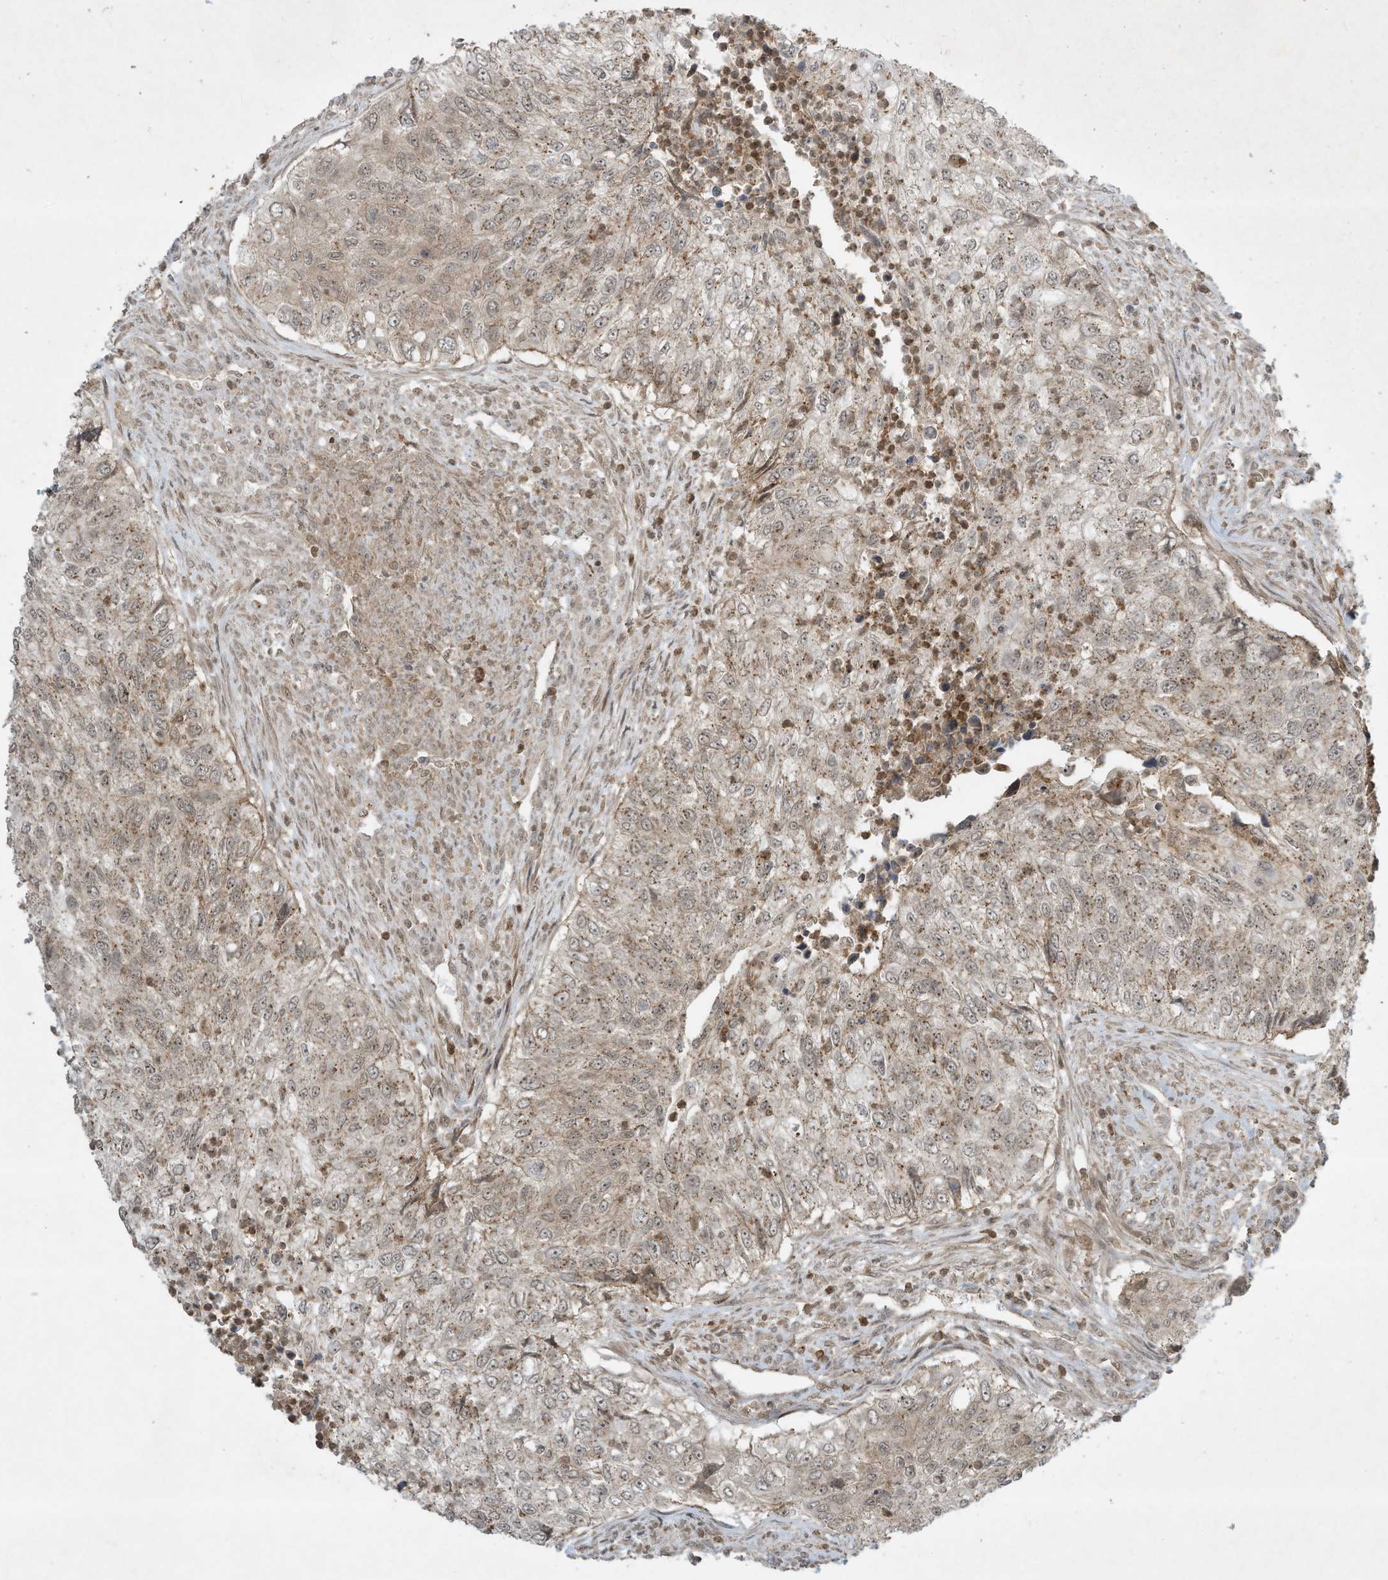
{"staining": {"intensity": "weak", "quantity": "25%-75%", "location": "cytoplasmic/membranous"}, "tissue": "urothelial cancer", "cell_type": "Tumor cells", "image_type": "cancer", "snomed": [{"axis": "morphology", "description": "Urothelial carcinoma, High grade"}, {"axis": "topography", "description": "Urinary bladder"}], "caption": "About 25%-75% of tumor cells in urothelial carcinoma (high-grade) display weak cytoplasmic/membranous protein positivity as visualized by brown immunohistochemical staining.", "gene": "CERT1", "patient": {"sex": "female", "age": 60}}